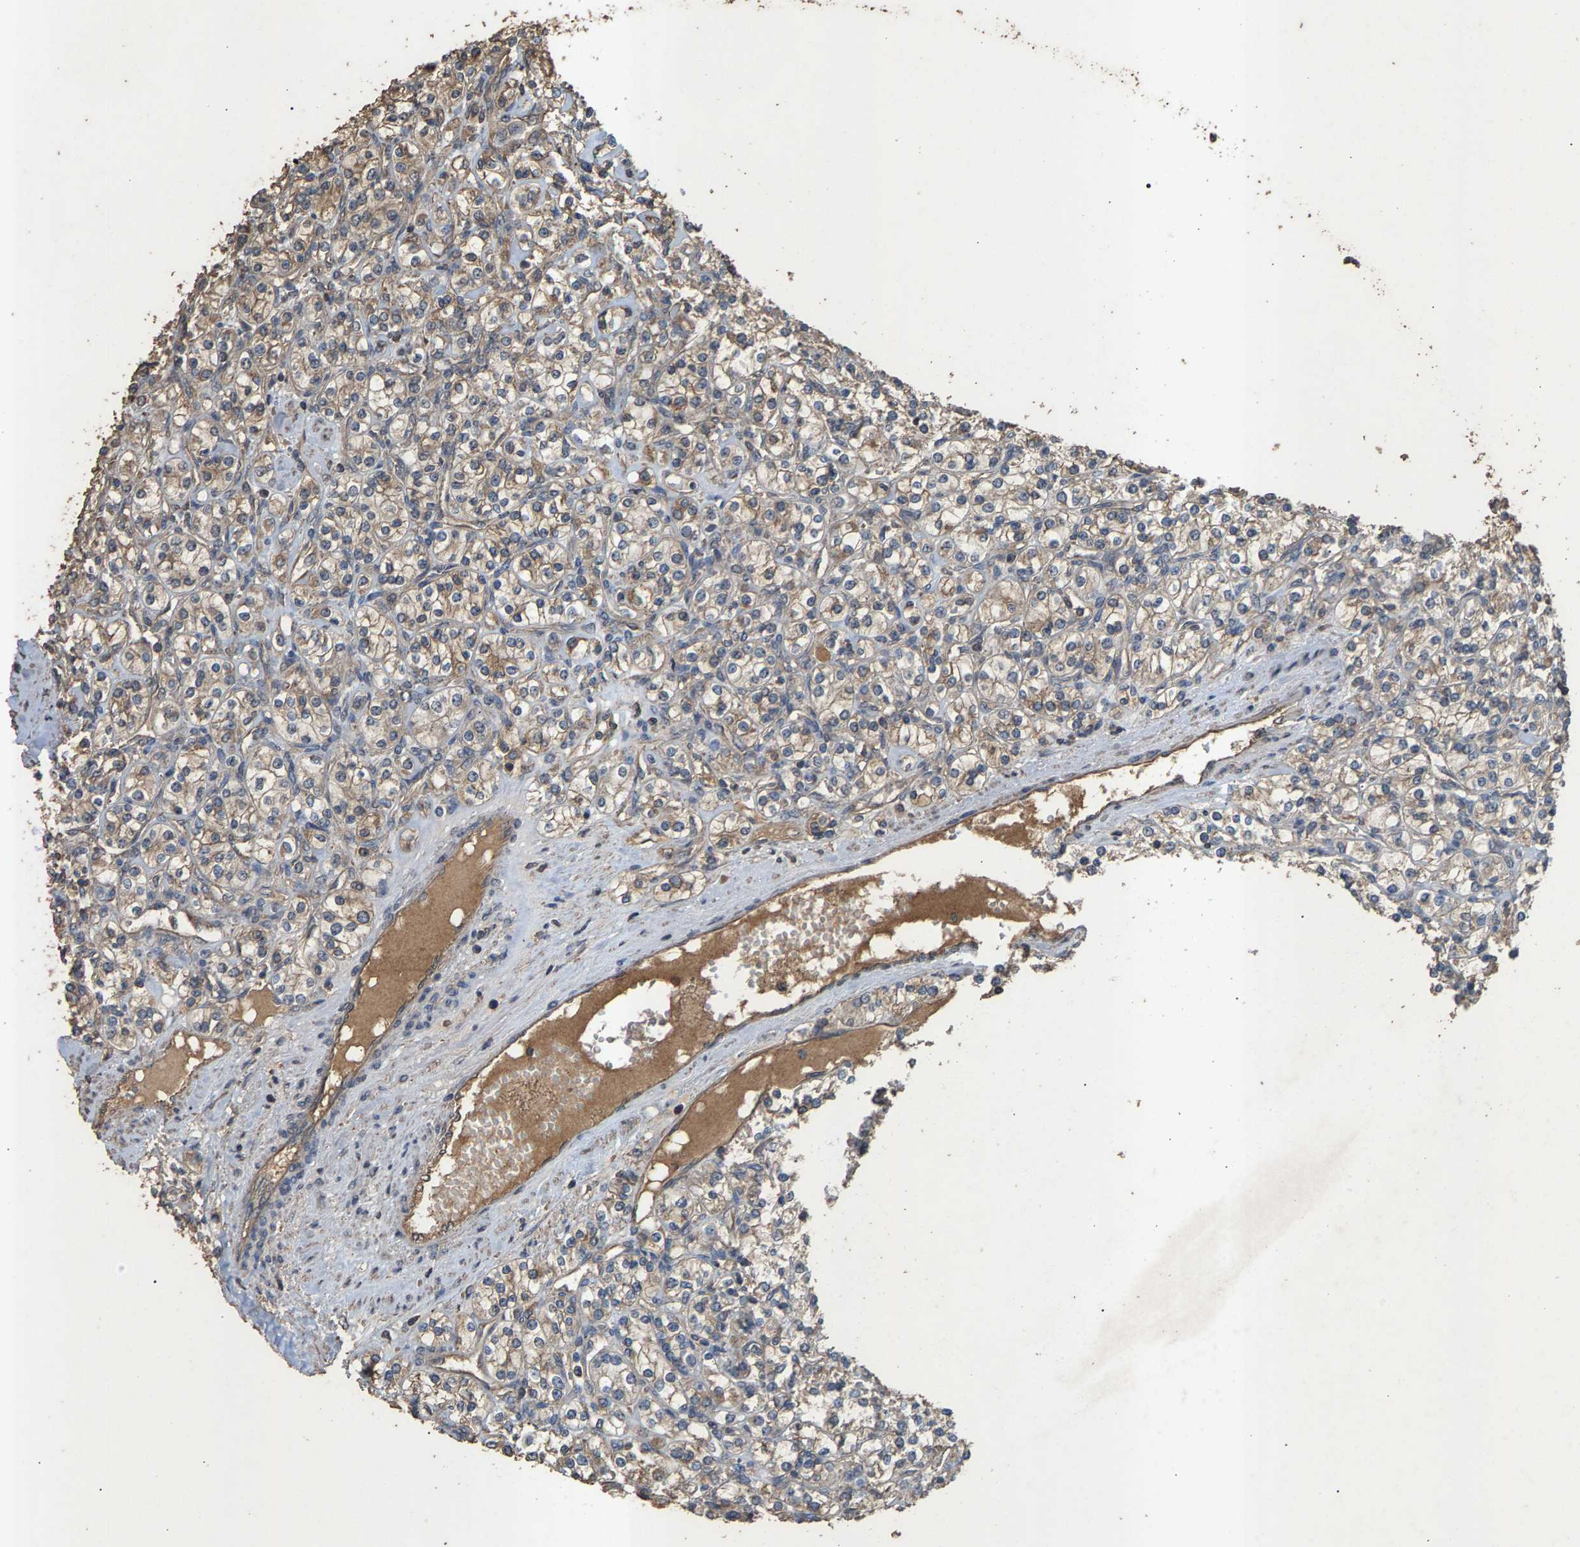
{"staining": {"intensity": "weak", "quantity": "<25%", "location": "cytoplasmic/membranous"}, "tissue": "renal cancer", "cell_type": "Tumor cells", "image_type": "cancer", "snomed": [{"axis": "morphology", "description": "Adenocarcinoma, NOS"}, {"axis": "topography", "description": "Kidney"}], "caption": "IHC of renal adenocarcinoma displays no positivity in tumor cells.", "gene": "HTRA3", "patient": {"sex": "male", "age": 77}}